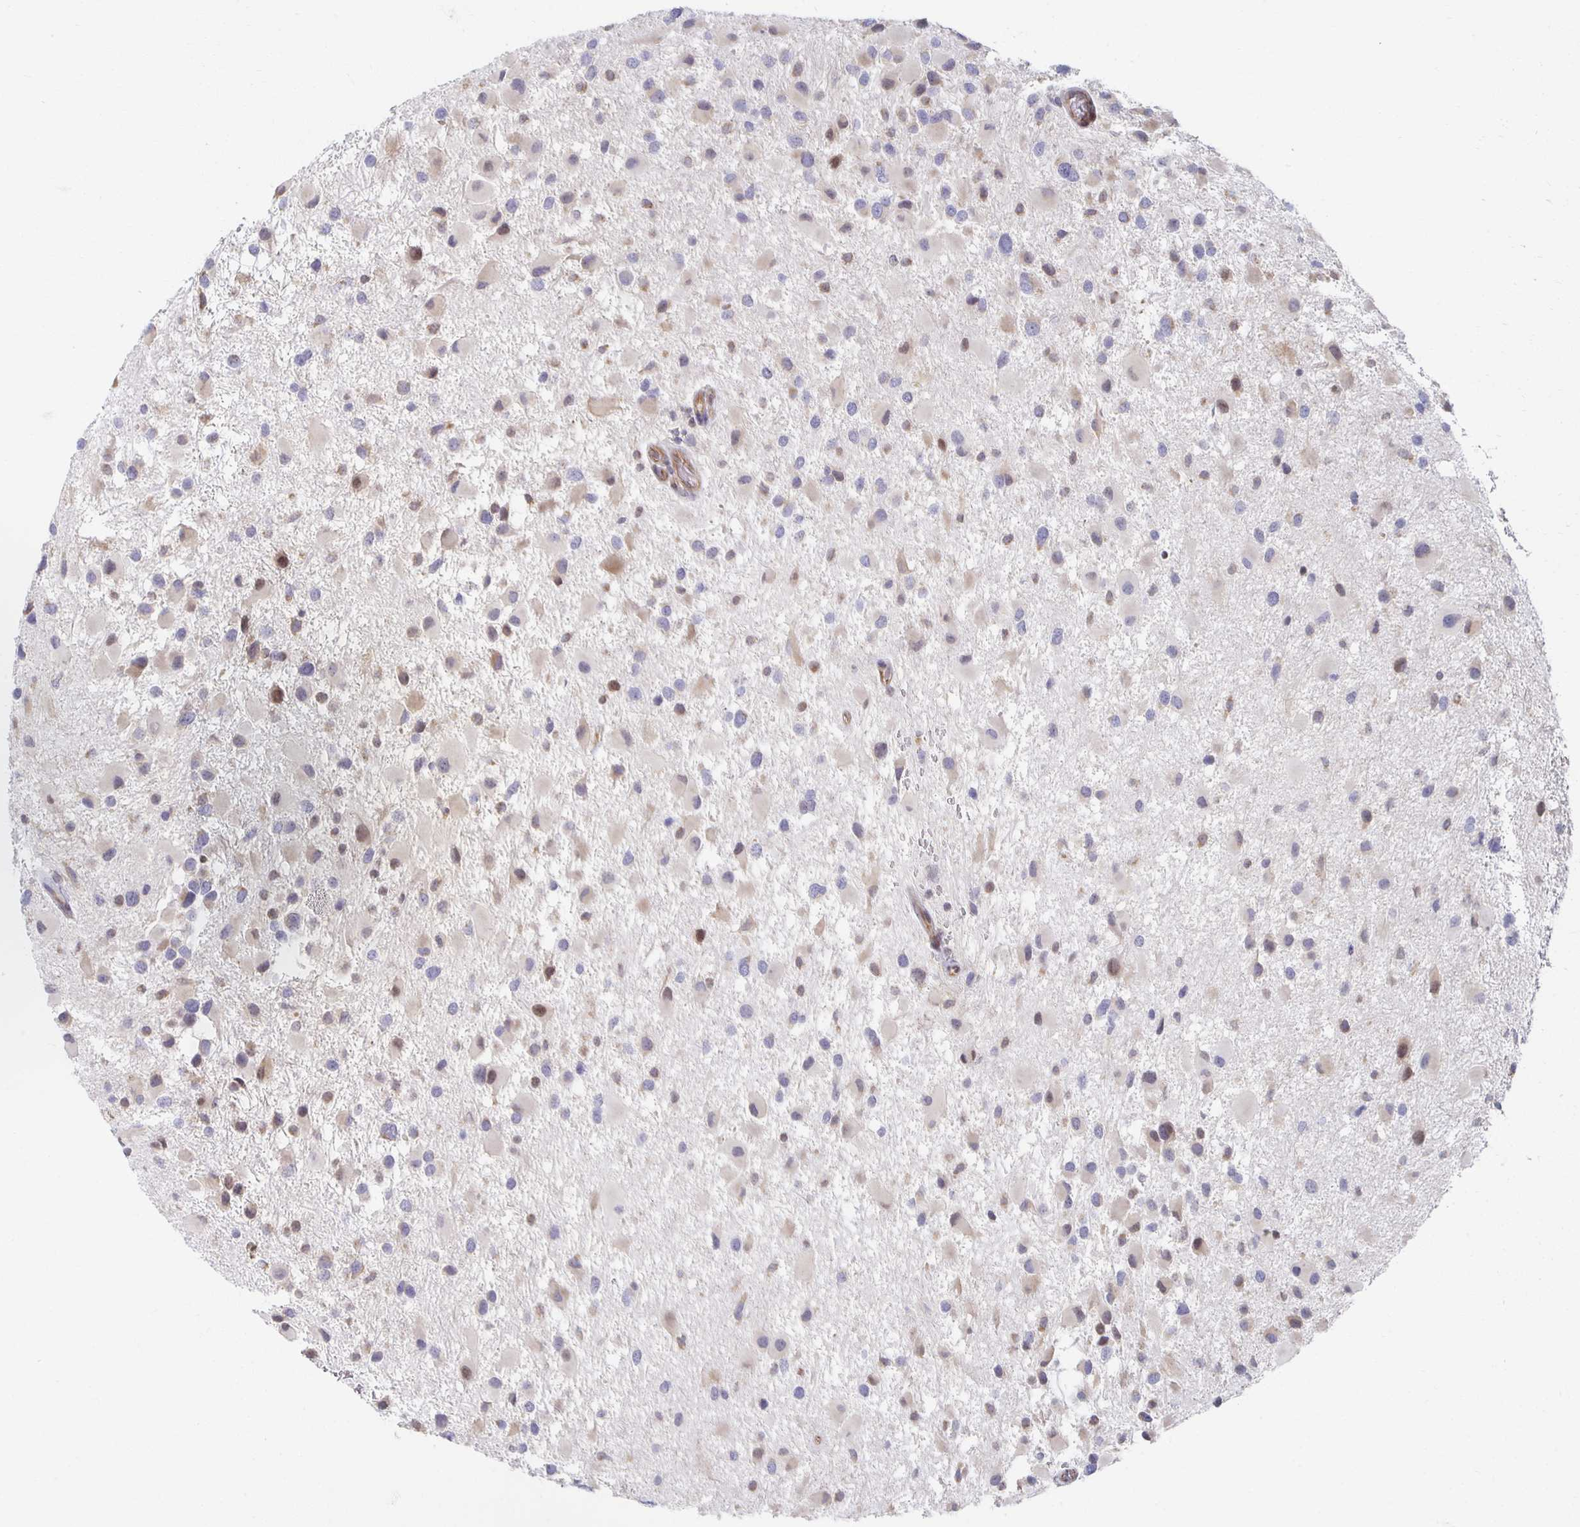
{"staining": {"intensity": "weak", "quantity": "<25%", "location": "nuclear"}, "tissue": "glioma", "cell_type": "Tumor cells", "image_type": "cancer", "snomed": [{"axis": "morphology", "description": "Glioma, malignant, High grade"}, {"axis": "topography", "description": "Brain"}], "caption": "The image shows no significant staining in tumor cells of malignant glioma (high-grade). (DAB immunohistochemistry visualized using brightfield microscopy, high magnification).", "gene": "HCFC1R1", "patient": {"sex": "female", "age": 40}}